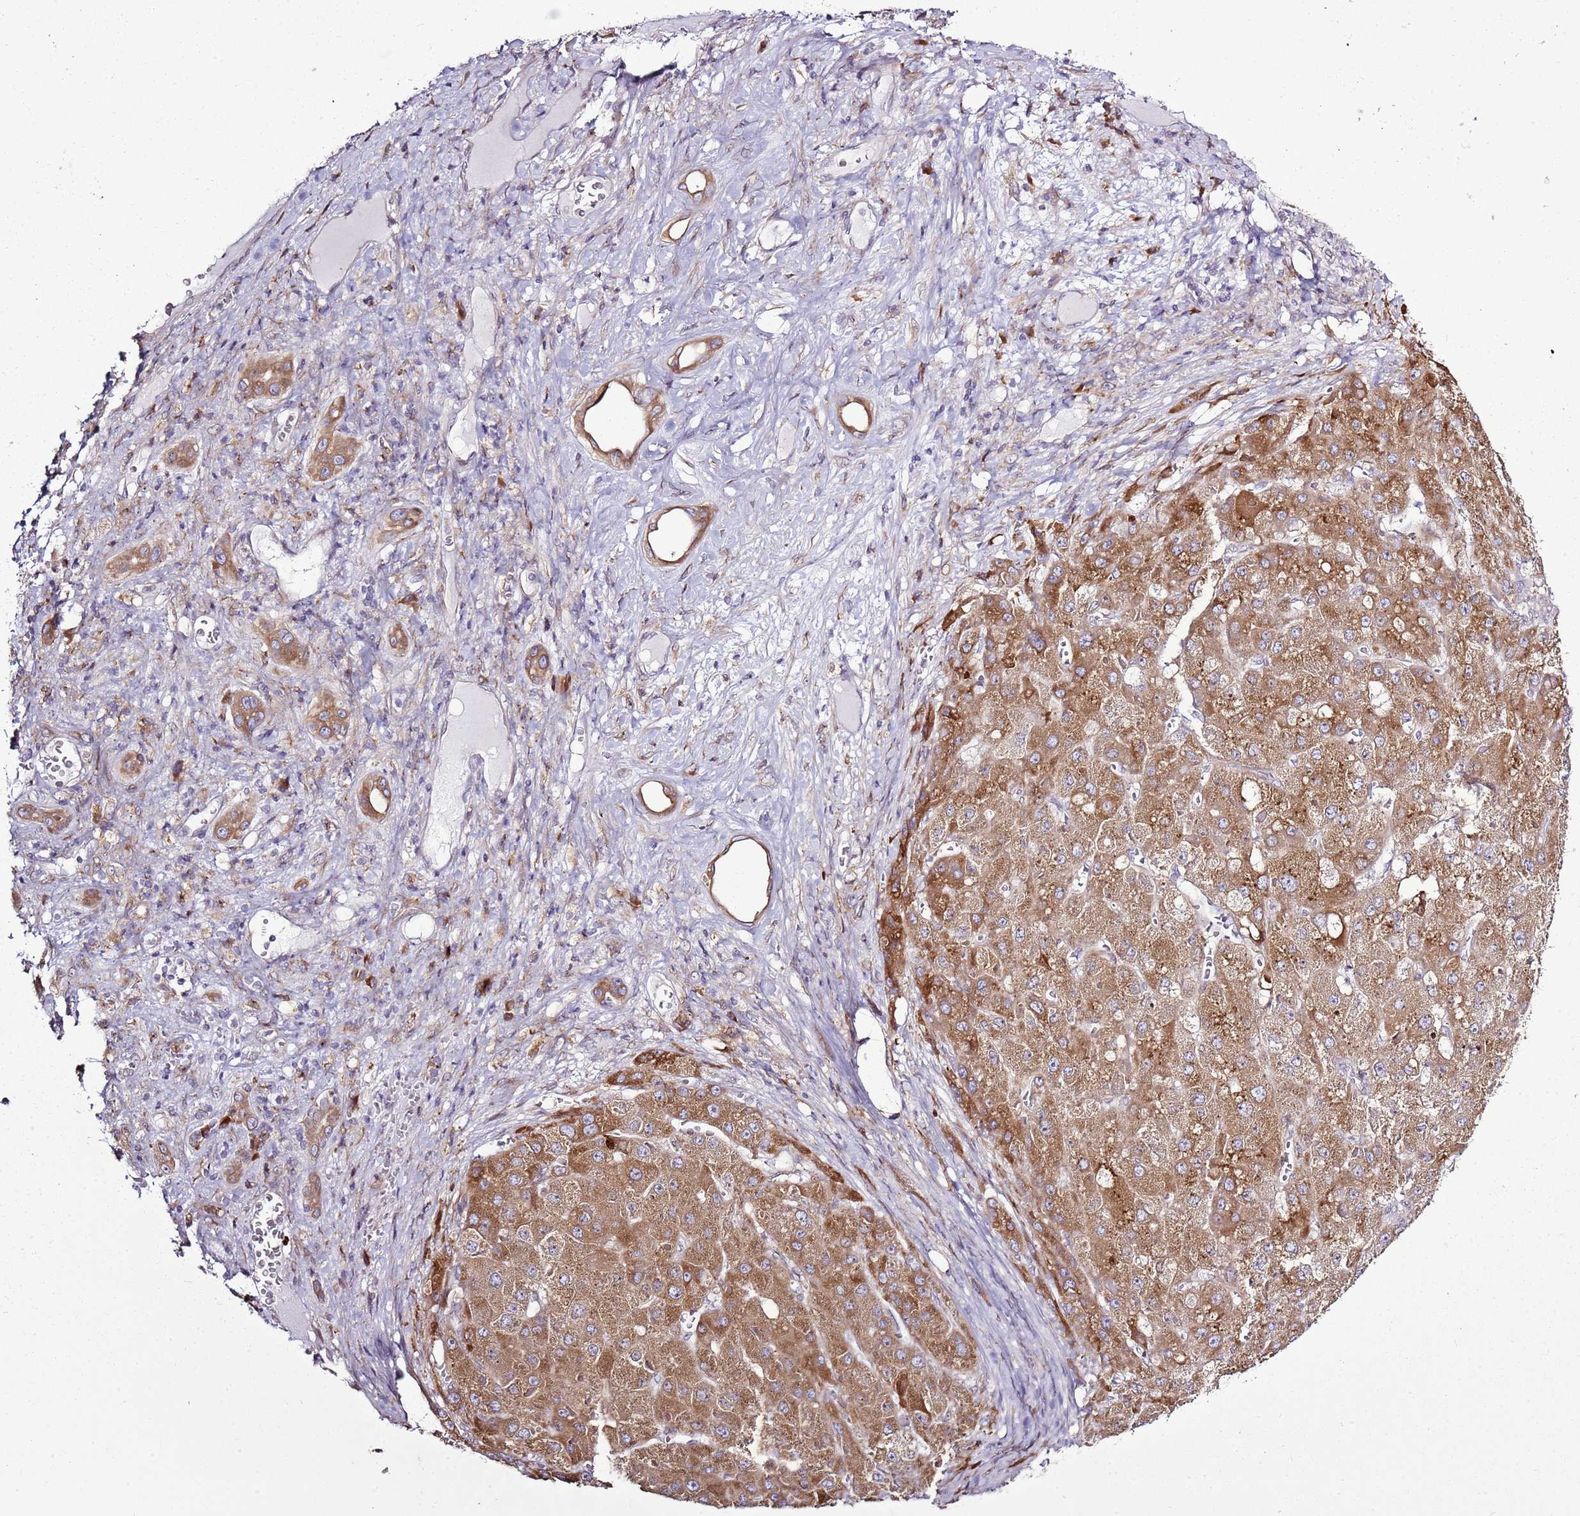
{"staining": {"intensity": "moderate", "quantity": ">75%", "location": "cytoplasmic/membranous"}, "tissue": "liver cancer", "cell_type": "Tumor cells", "image_type": "cancer", "snomed": [{"axis": "morphology", "description": "Carcinoma, Hepatocellular, NOS"}, {"axis": "topography", "description": "Liver"}], "caption": "Brown immunohistochemical staining in liver cancer shows moderate cytoplasmic/membranous expression in about >75% of tumor cells.", "gene": "TMED10", "patient": {"sex": "female", "age": 73}}